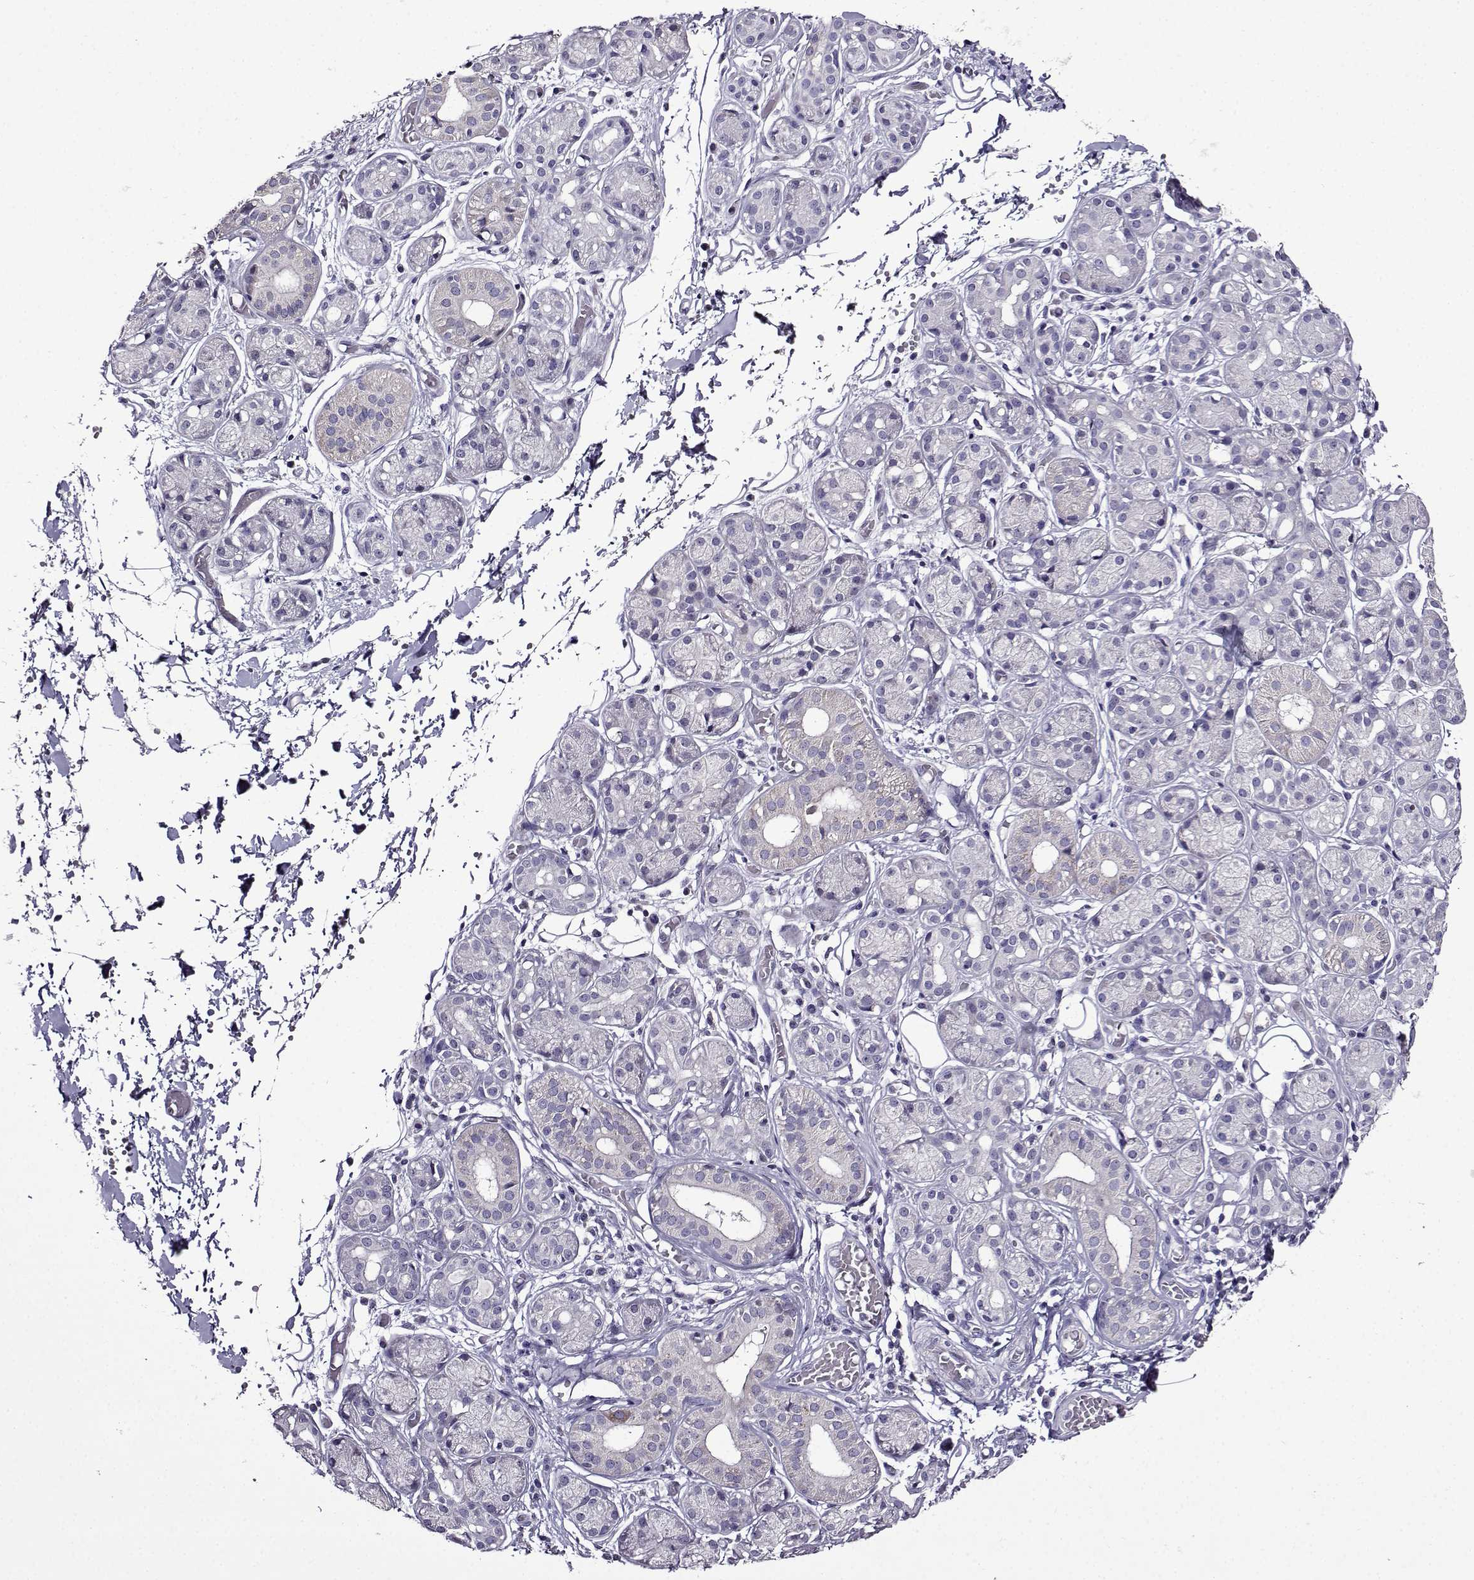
{"staining": {"intensity": "negative", "quantity": "none", "location": "none"}, "tissue": "salivary gland", "cell_type": "Glandular cells", "image_type": "normal", "snomed": [{"axis": "morphology", "description": "Normal tissue, NOS"}, {"axis": "topography", "description": "Salivary gland"}, {"axis": "topography", "description": "Peripheral nerve tissue"}], "caption": "An immunohistochemistry histopathology image of benign salivary gland is shown. There is no staining in glandular cells of salivary gland. The staining is performed using DAB brown chromogen with nuclei counter-stained in using hematoxylin.", "gene": "TMEM266", "patient": {"sex": "male", "age": 71}}